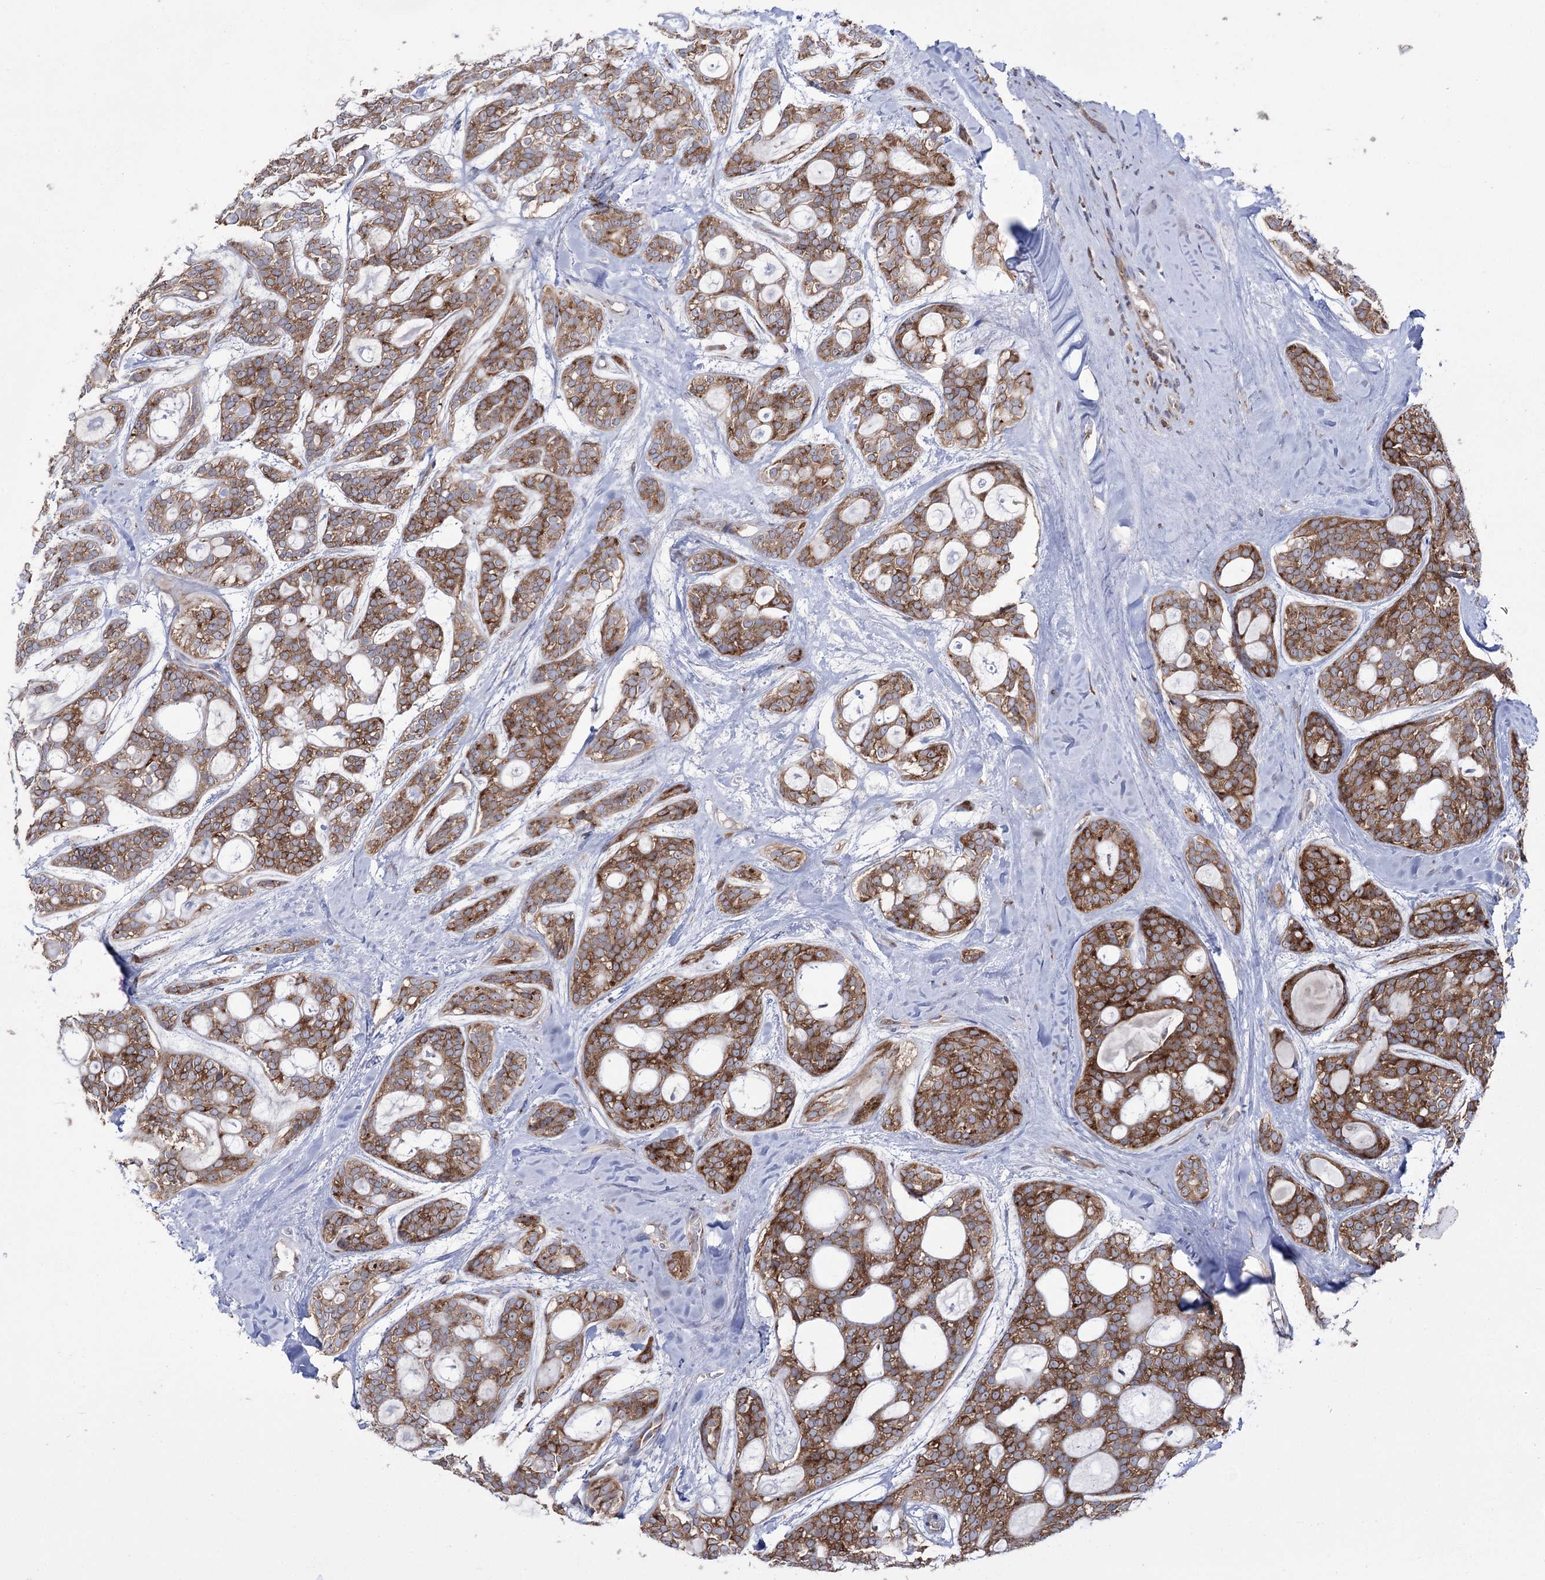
{"staining": {"intensity": "moderate", "quantity": ">75%", "location": "cytoplasmic/membranous"}, "tissue": "head and neck cancer", "cell_type": "Tumor cells", "image_type": "cancer", "snomed": [{"axis": "morphology", "description": "Adenocarcinoma, NOS"}, {"axis": "topography", "description": "Head-Neck"}], "caption": "Tumor cells display medium levels of moderate cytoplasmic/membranous staining in about >75% of cells in human head and neck adenocarcinoma.", "gene": "ZNF622", "patient": {"sex": "male", "age": 66}}